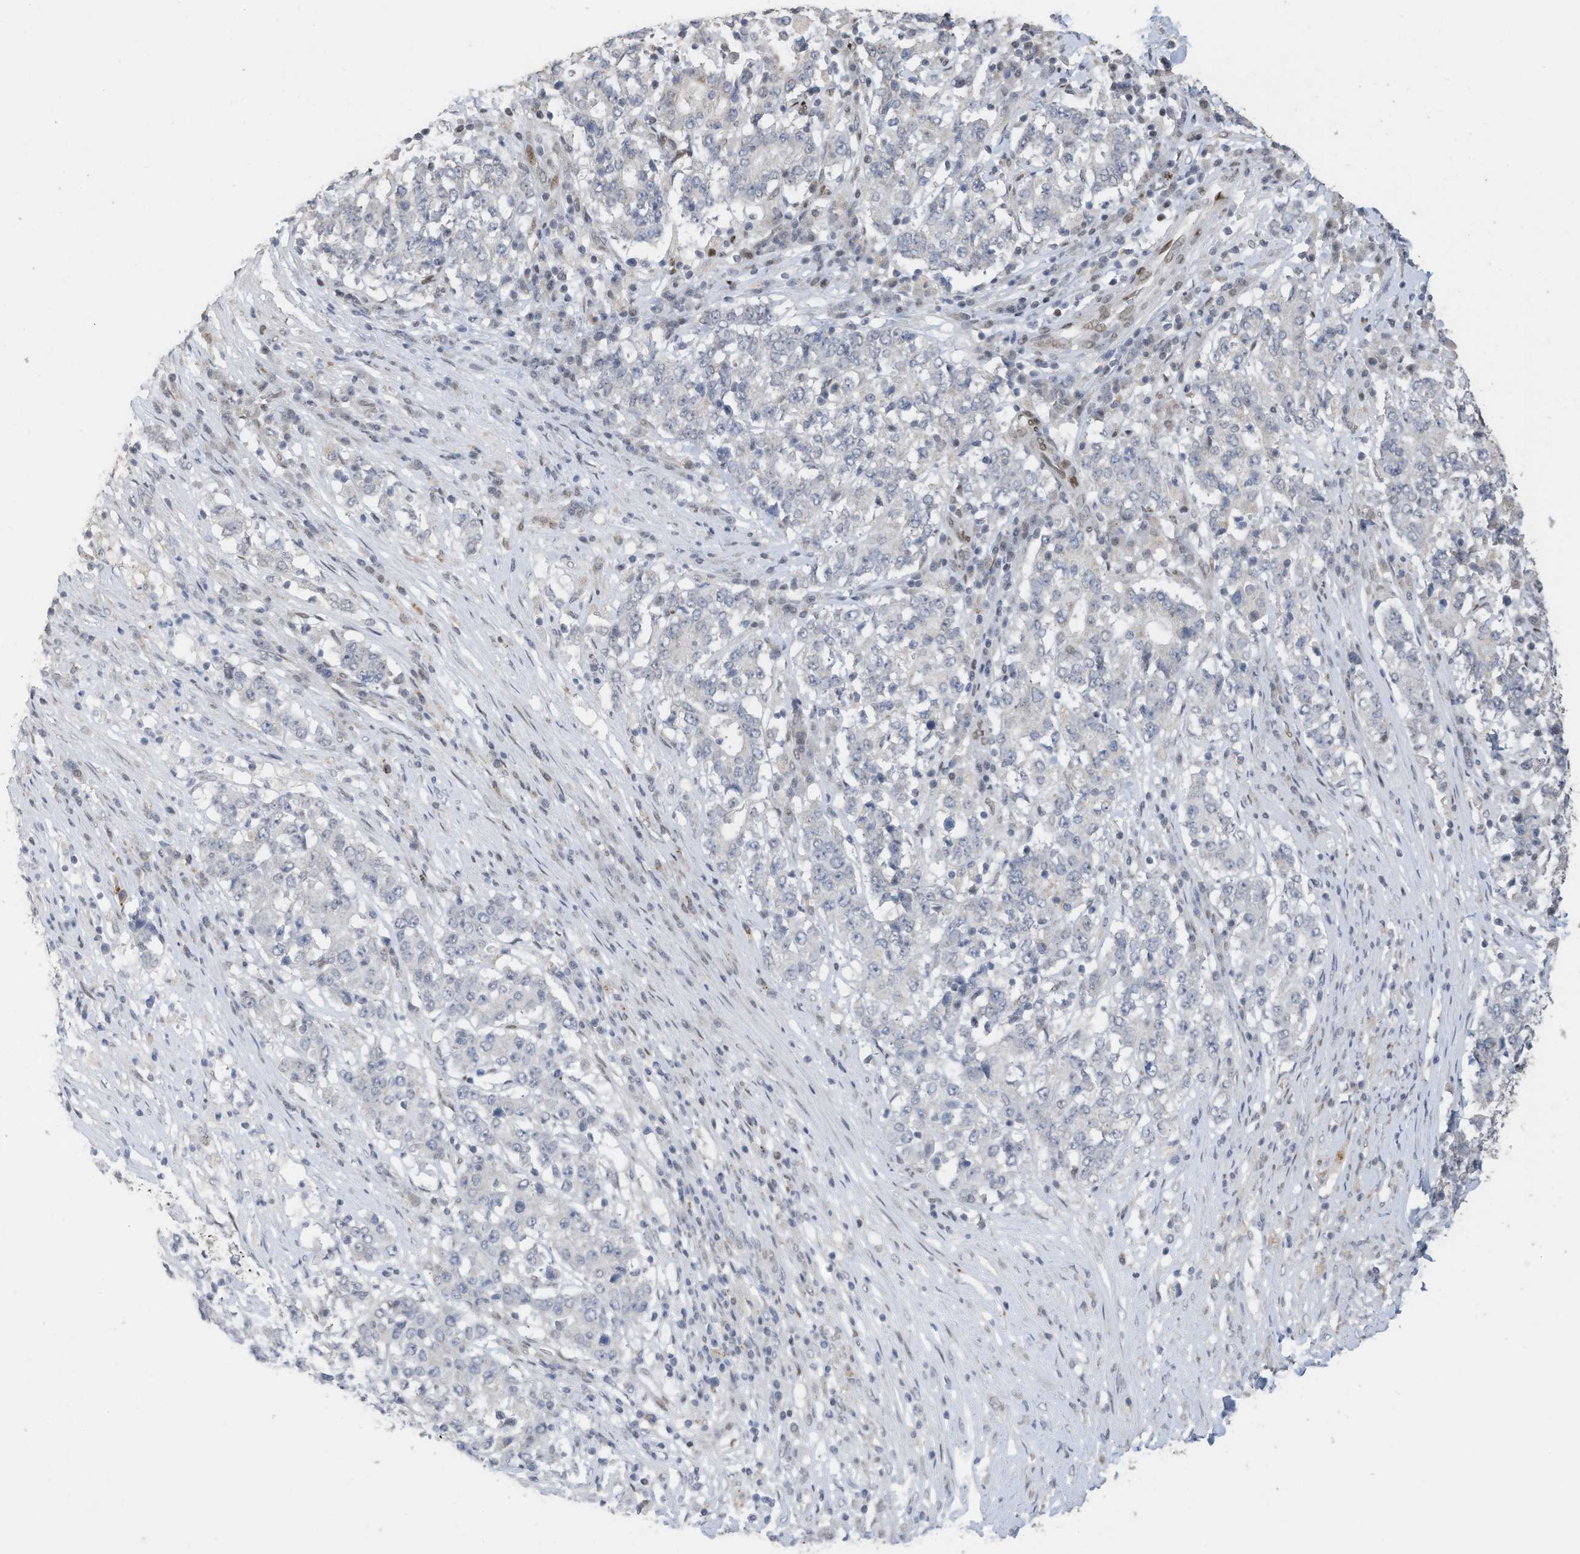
{"staining": {"intensity": "negative", "quantity": "none", "location": "none"}, "tissue": "stomach cancer", "cell_type": "Tumor cells", "image_type": "cancer", "snomed": [{"axis": "morphology", "description": "Adenocarcinoma, NOS"}, {"axis": "topography", "description": "Stomach"}], "caption": "Tumor cells are negative for brown protein staining in stomach cancer.", "gene": "RABL3", "patient": {"sex": "male", "age": 59}}